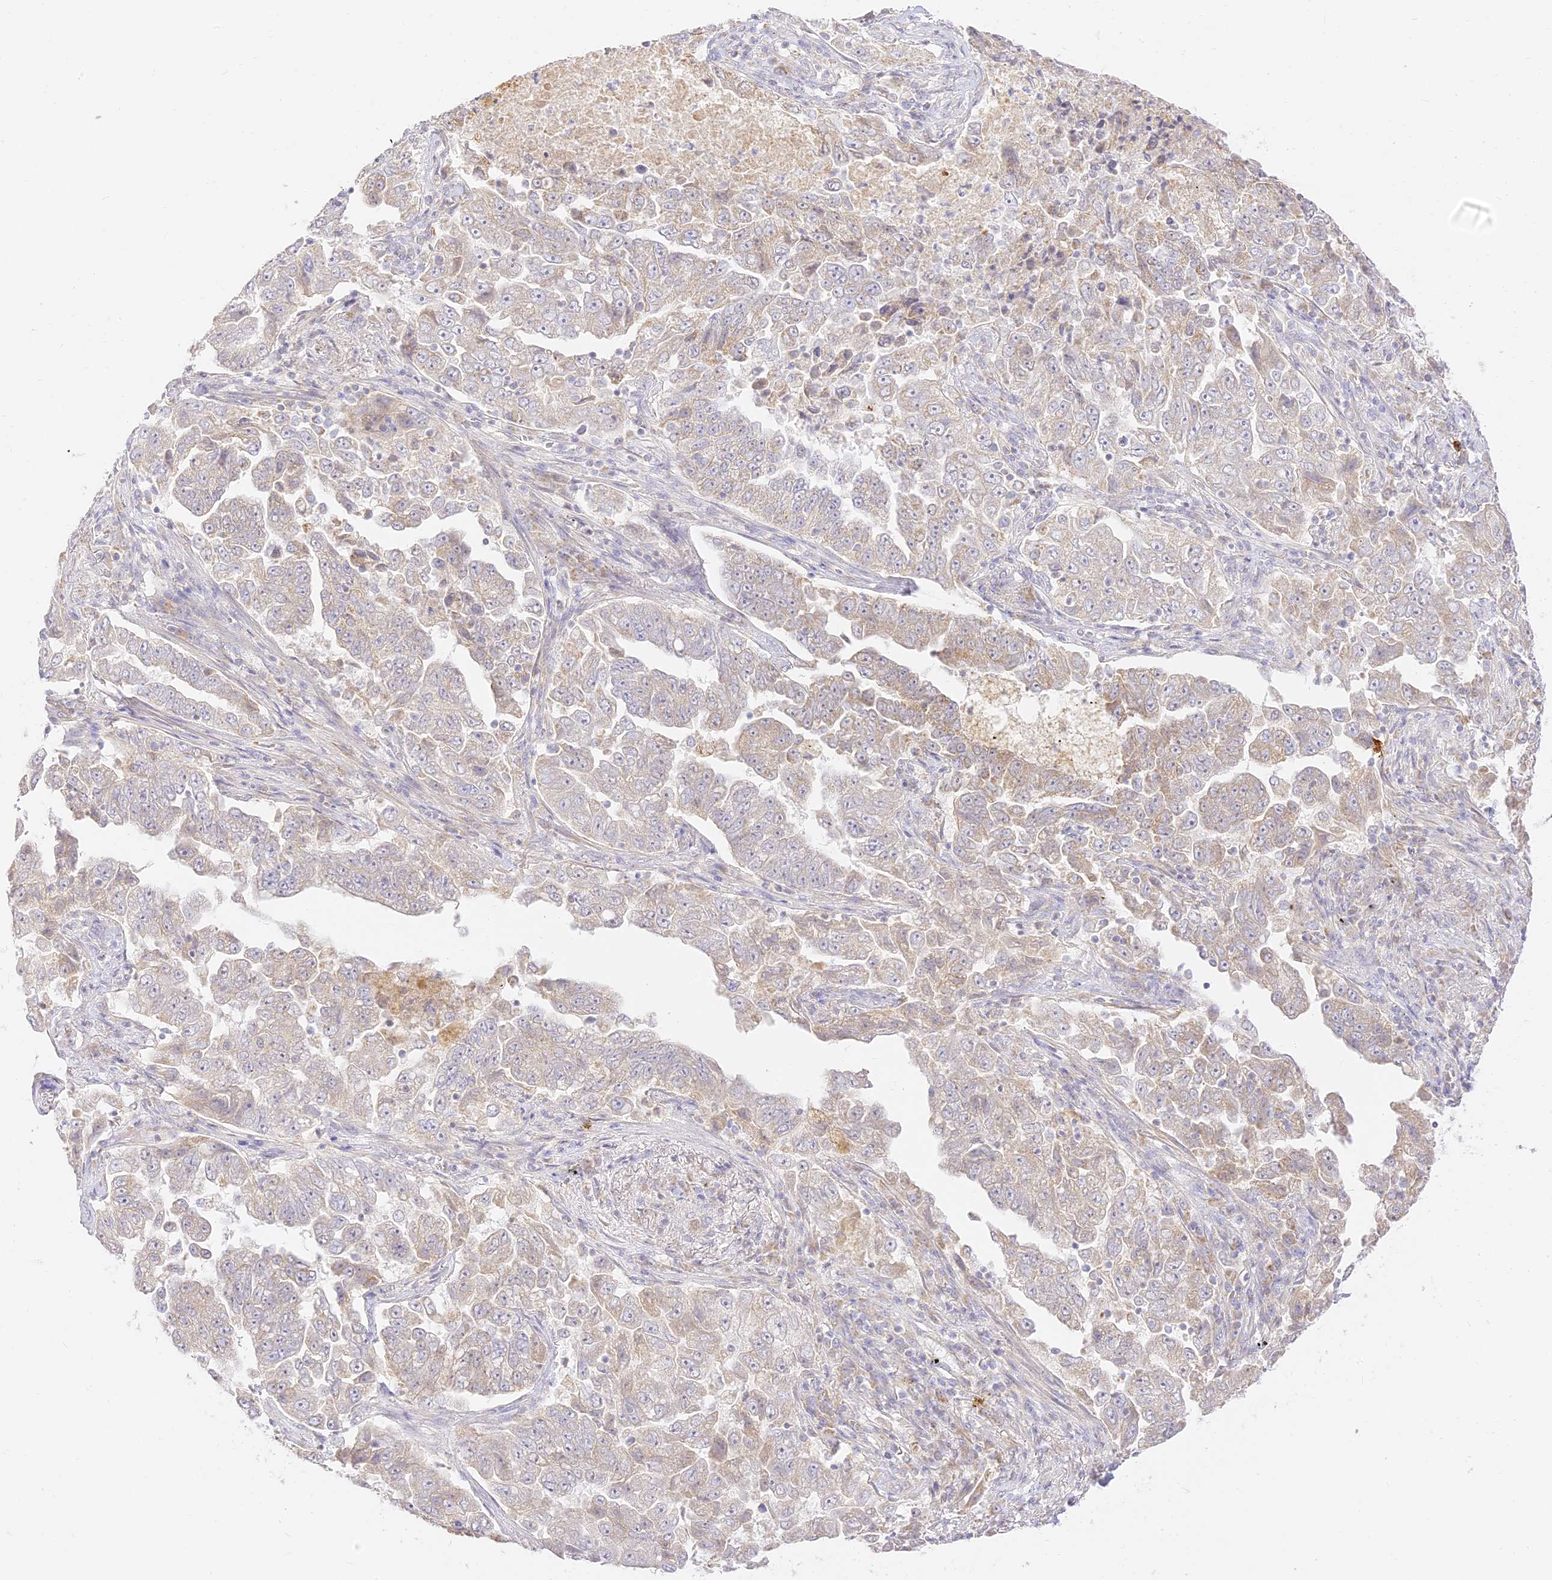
{"staining": {"intensity": "weak", "quantity": "<25%", "location": "cytoplasmic/membranous"}, "tissue": "lung cancer", "cell_type": "Tumor cells", "image_type": "cancer", "snomed": [{"axis": "morphology", "description": "Adenocarcinoma, NOS"}, {"axis": "topography", "description": "Lung"}], "caption": "Immunohistochemistry of human lung cancer (adenocarcinoma) demonstrates no expression in tumor cells.", "gene": "LRRC15", "patient": {"sex": "female", "age": 51}}